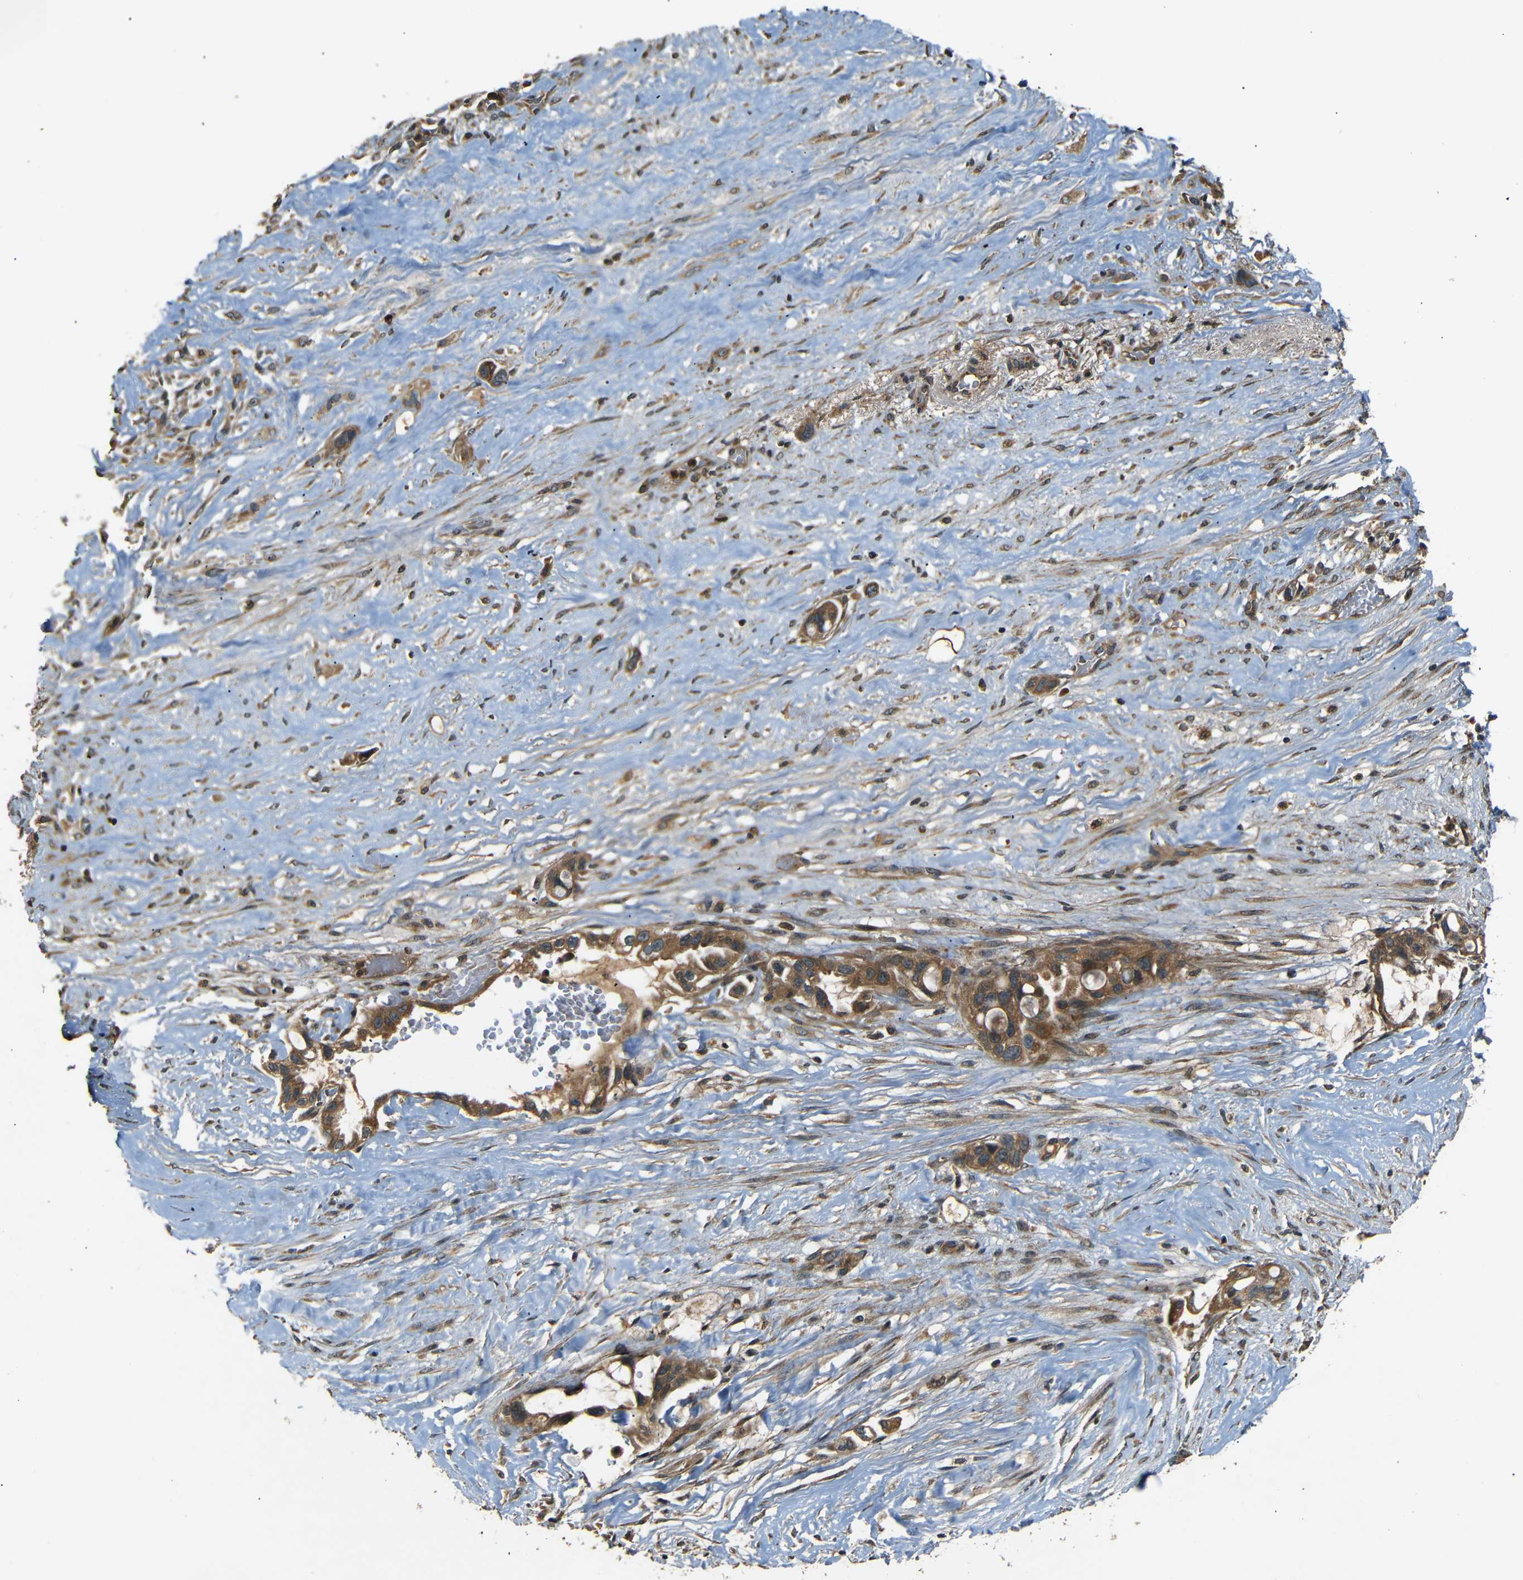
{"staining": {"intensity": "moderate", "quantity": ">75%", "location": "cytoplasmic/membranous"}, "tissue": "liver cancer", "cell_type": "Tumor cells", "image_type": "cancer", "snomed": [{"axis": "morphology", "description": "Cholangiocarcinoma"}, {"axis": "topography", "description": "Liver"}], "caption": "Liver cholangiocarcinoma stained with immunohistochemistry (IHC) shows moderate cytoplasmic/membranous positivity in about >75% of tumor cells.", "gene": "TANK", "patient": {"sex": "female", "age": 65}}